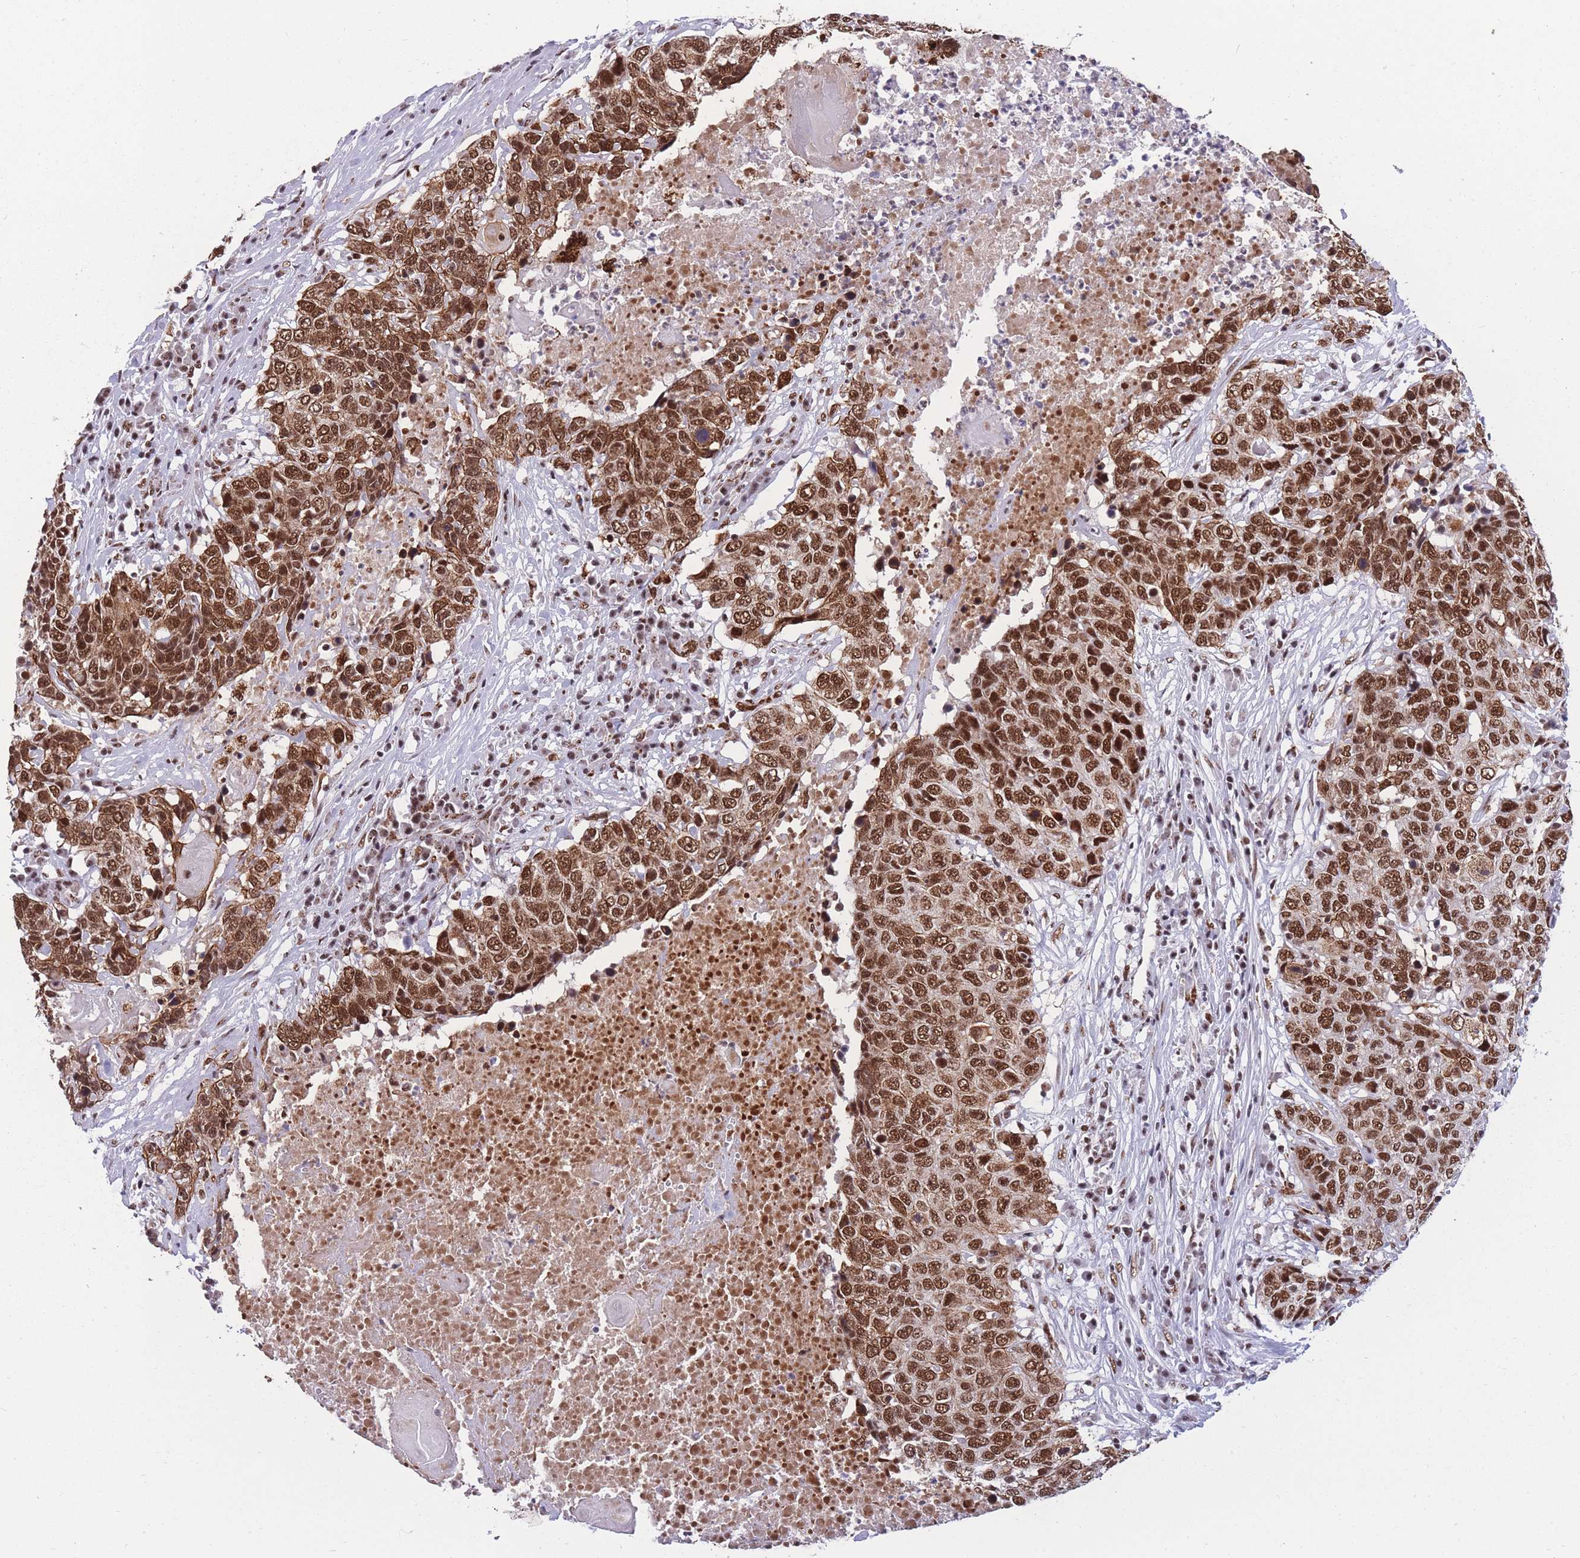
{"staining": {"intensity": "strong", "quantity": ">75%", "location": "cytoplasmic/membranous,nuclear"}, "tissue": "head and neck cancer", "cell_type": "Tumor cells", "image_type": "cancer", "snomed": [{"axis": "morphology", "description": "Squamous cell carcinoma, NOS"}, {"axis": "topography", "description": "Head-Neck"}], "caption": "DAB (3,3'-diaminobenzidine) immunohistochemical staining of human head and neck cancer displays strong cytoplasmic/membranous and nuclear protein positivity in approximately >75% of tumor cells. Using DAB (brown) and hematoxylin (blue) stains, captured at high magnification using brightfield microscopy.", "gene": "PRPF19", "patient": {"sex": "male", "age": 66}}